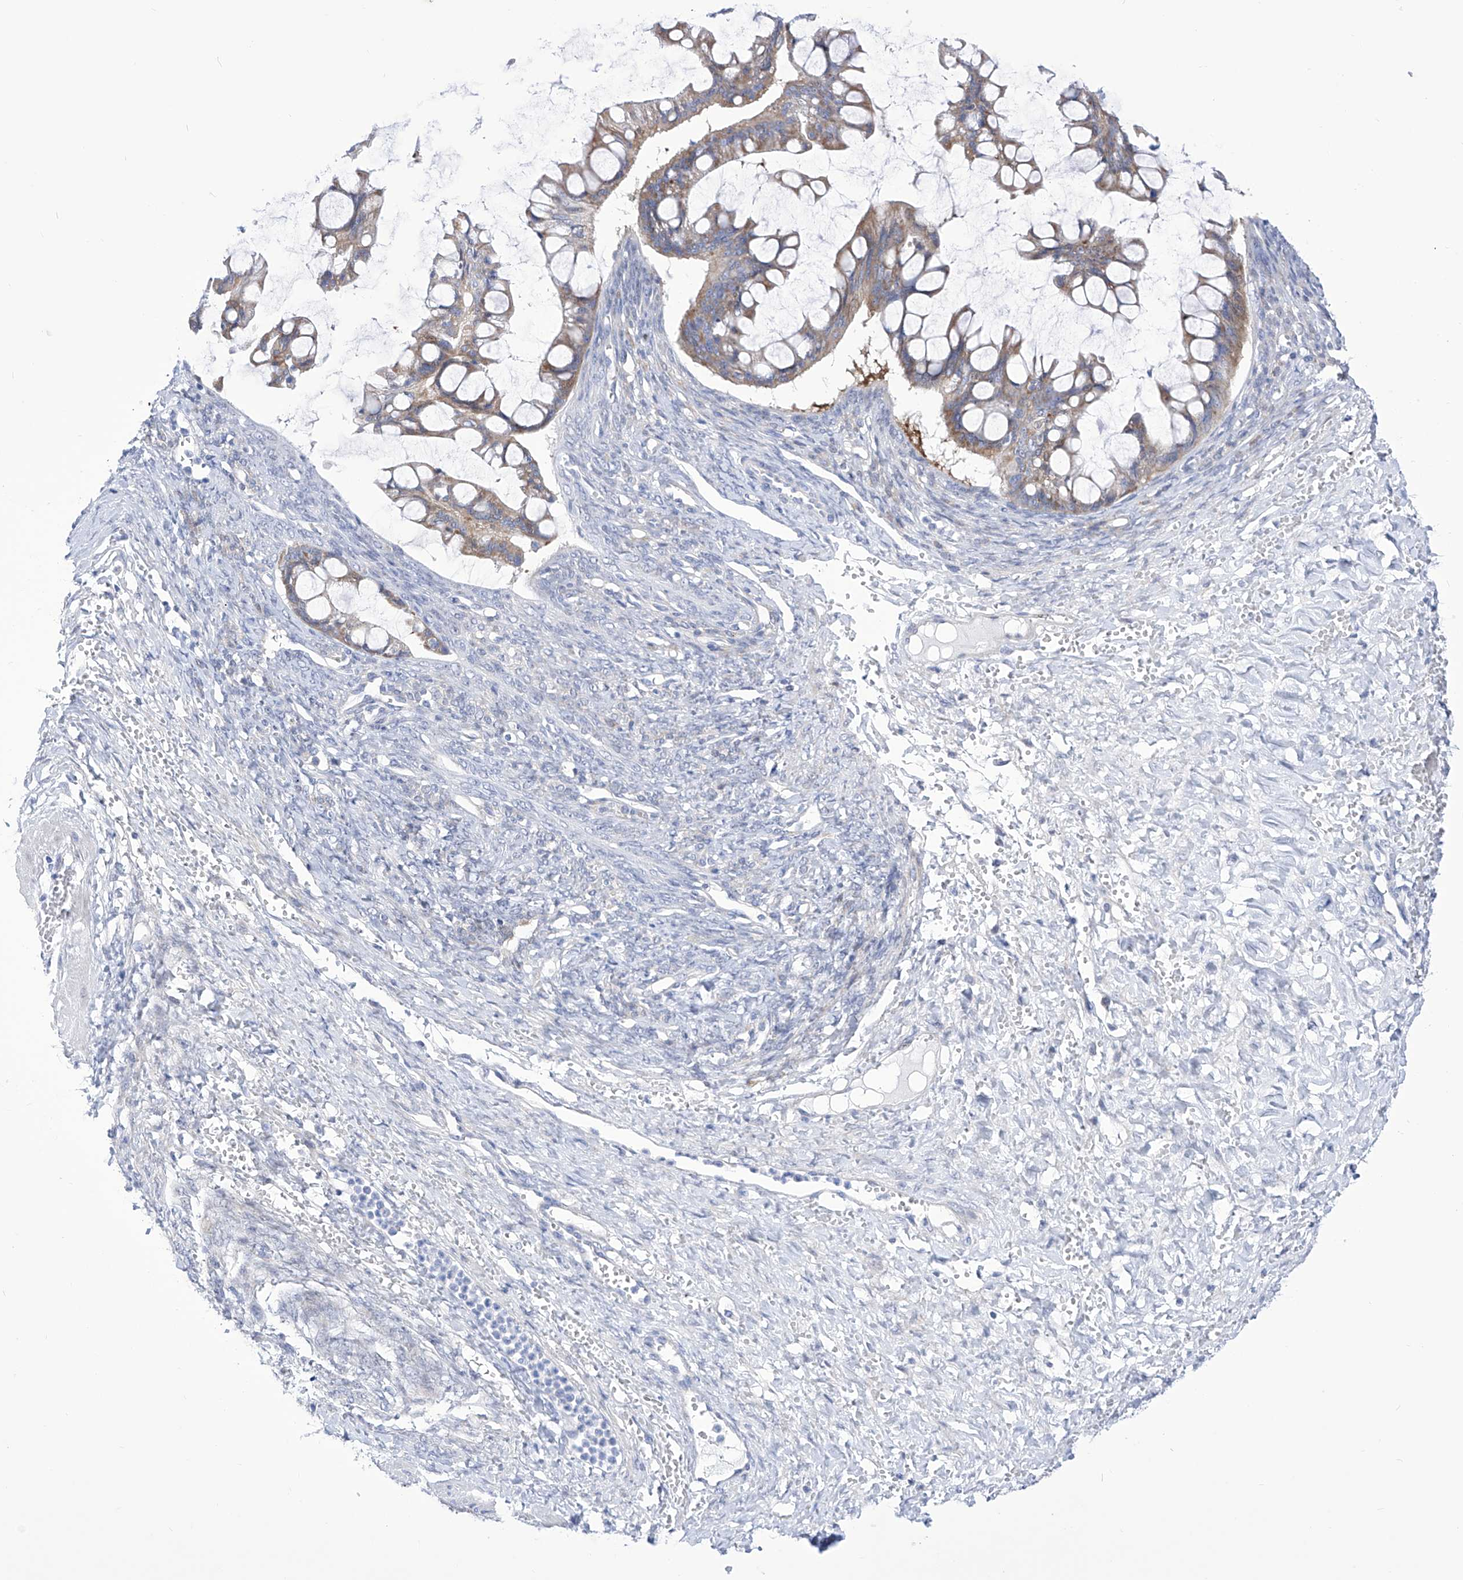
{"staining": {"intensity": "weak", "quantity": "25%-75%", "location": "cytoplasmic/membranous"}, "tissue": "ovarian cancer", "cell_type": "Tumor cells", "image_type": "cancer", "snomed": [{"axis": "morphology", "description": "Cystadenocarcinoma, mucinous, NOS"}, {"axis": "topography", "description": "Ovary"}], "caption": "This histopathology image shows IHC staining of human ovarian mucinous cystadenocarcinoma, with low weak cytoplasmic/membranous staining in approximately 25%-75% of tumor cells.", "gene": "C1orf87", "patient": {"sex": "female", "age": 73}}